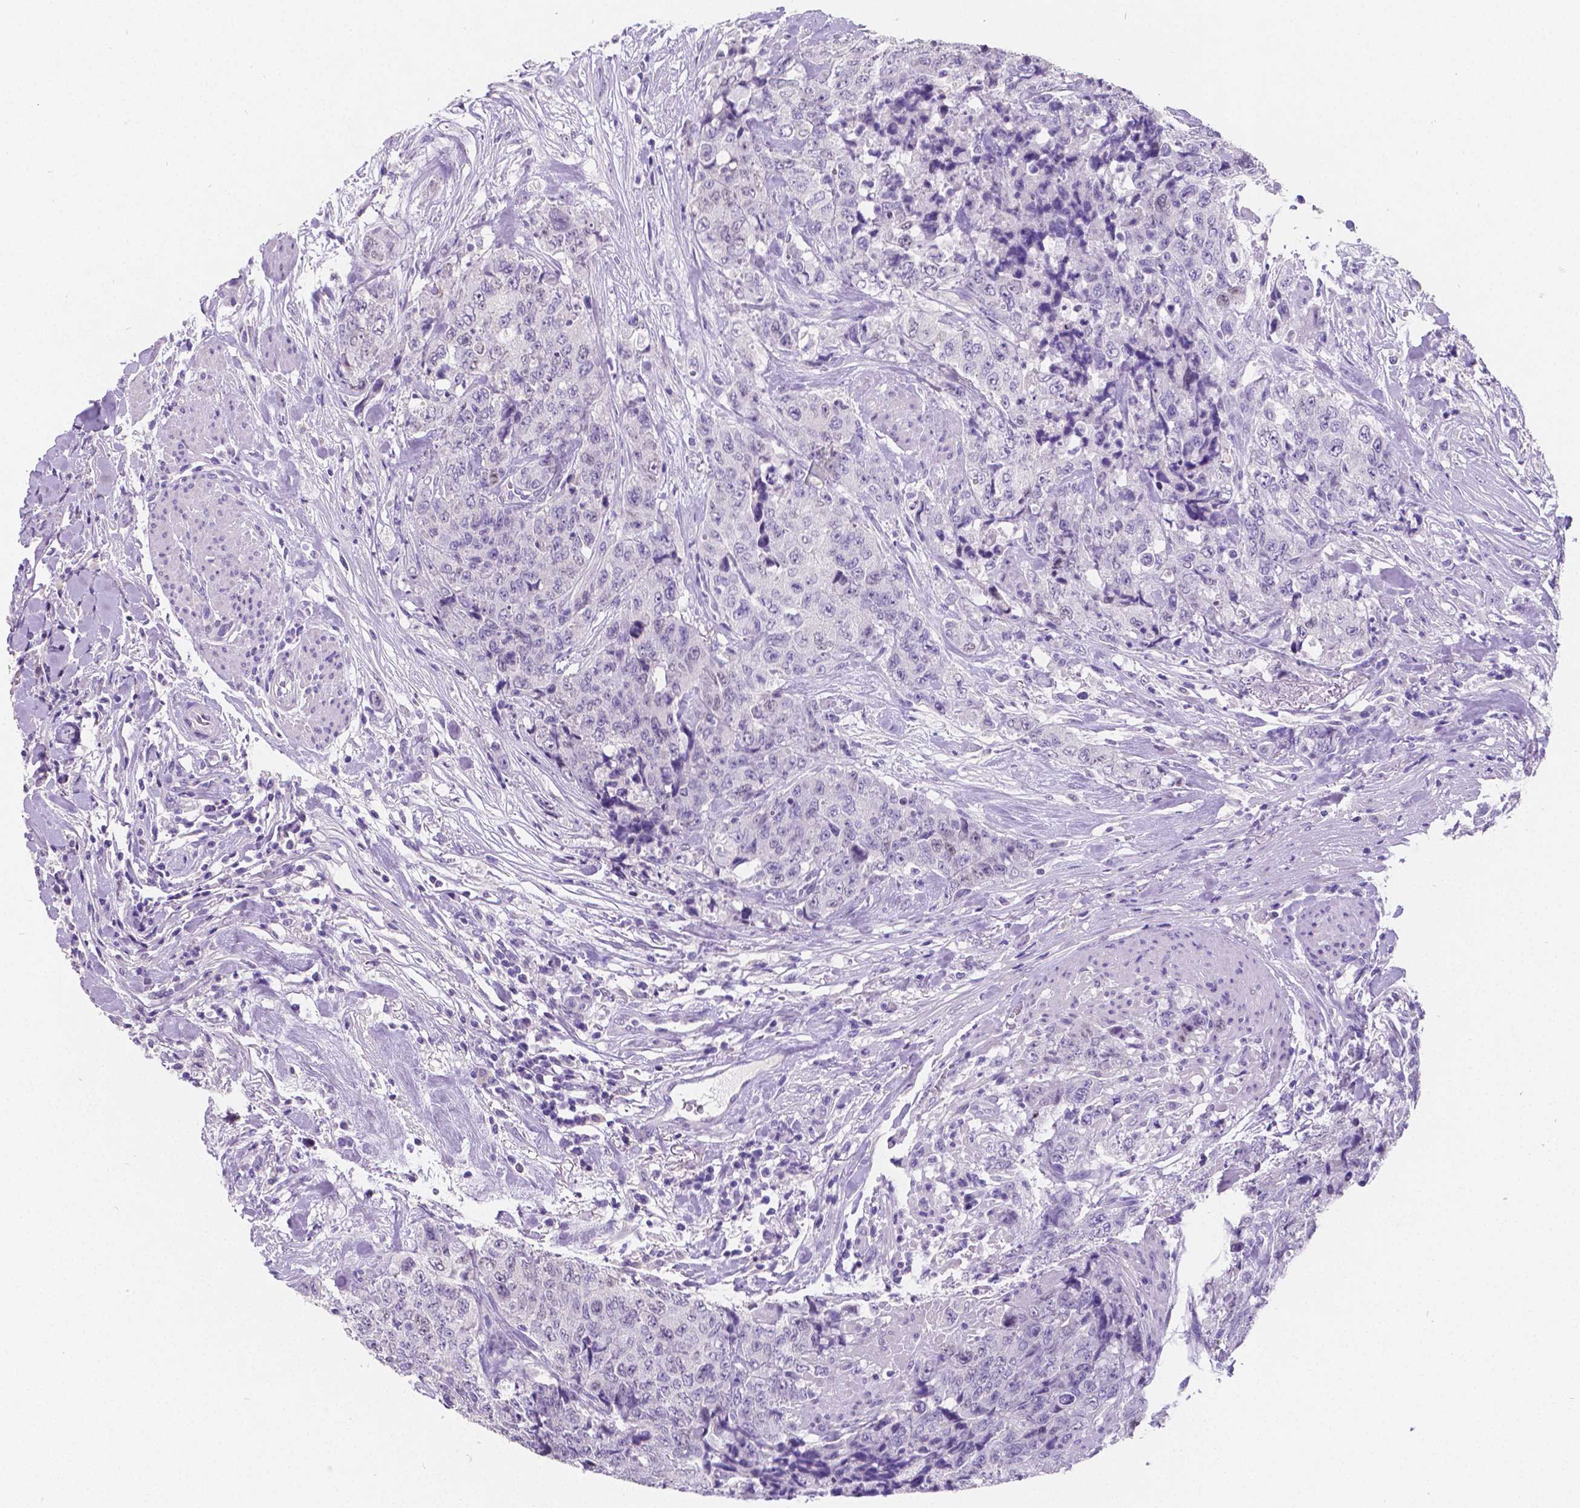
{"staining": {"intensity": "negative", "quantity": "none", "location": "none"}, "tissue": "urothelial cancer", "cell_type": "Tumor cells", "image_type": "cancer", "snomed": [{"axis": "morphology", "description": "Urothelial carcinoma, High grade"}, {"axis": "topography", "description": "Urinary bladder"}], "caption": "High power microscopy micrograph of an immunohistochemistry photomicrograph of urothelial carcinoma (high-grade), revealing no significant staining in tumor cells.", "gene": "SATB2", "patient": {"sex": "female", "age": 78}}